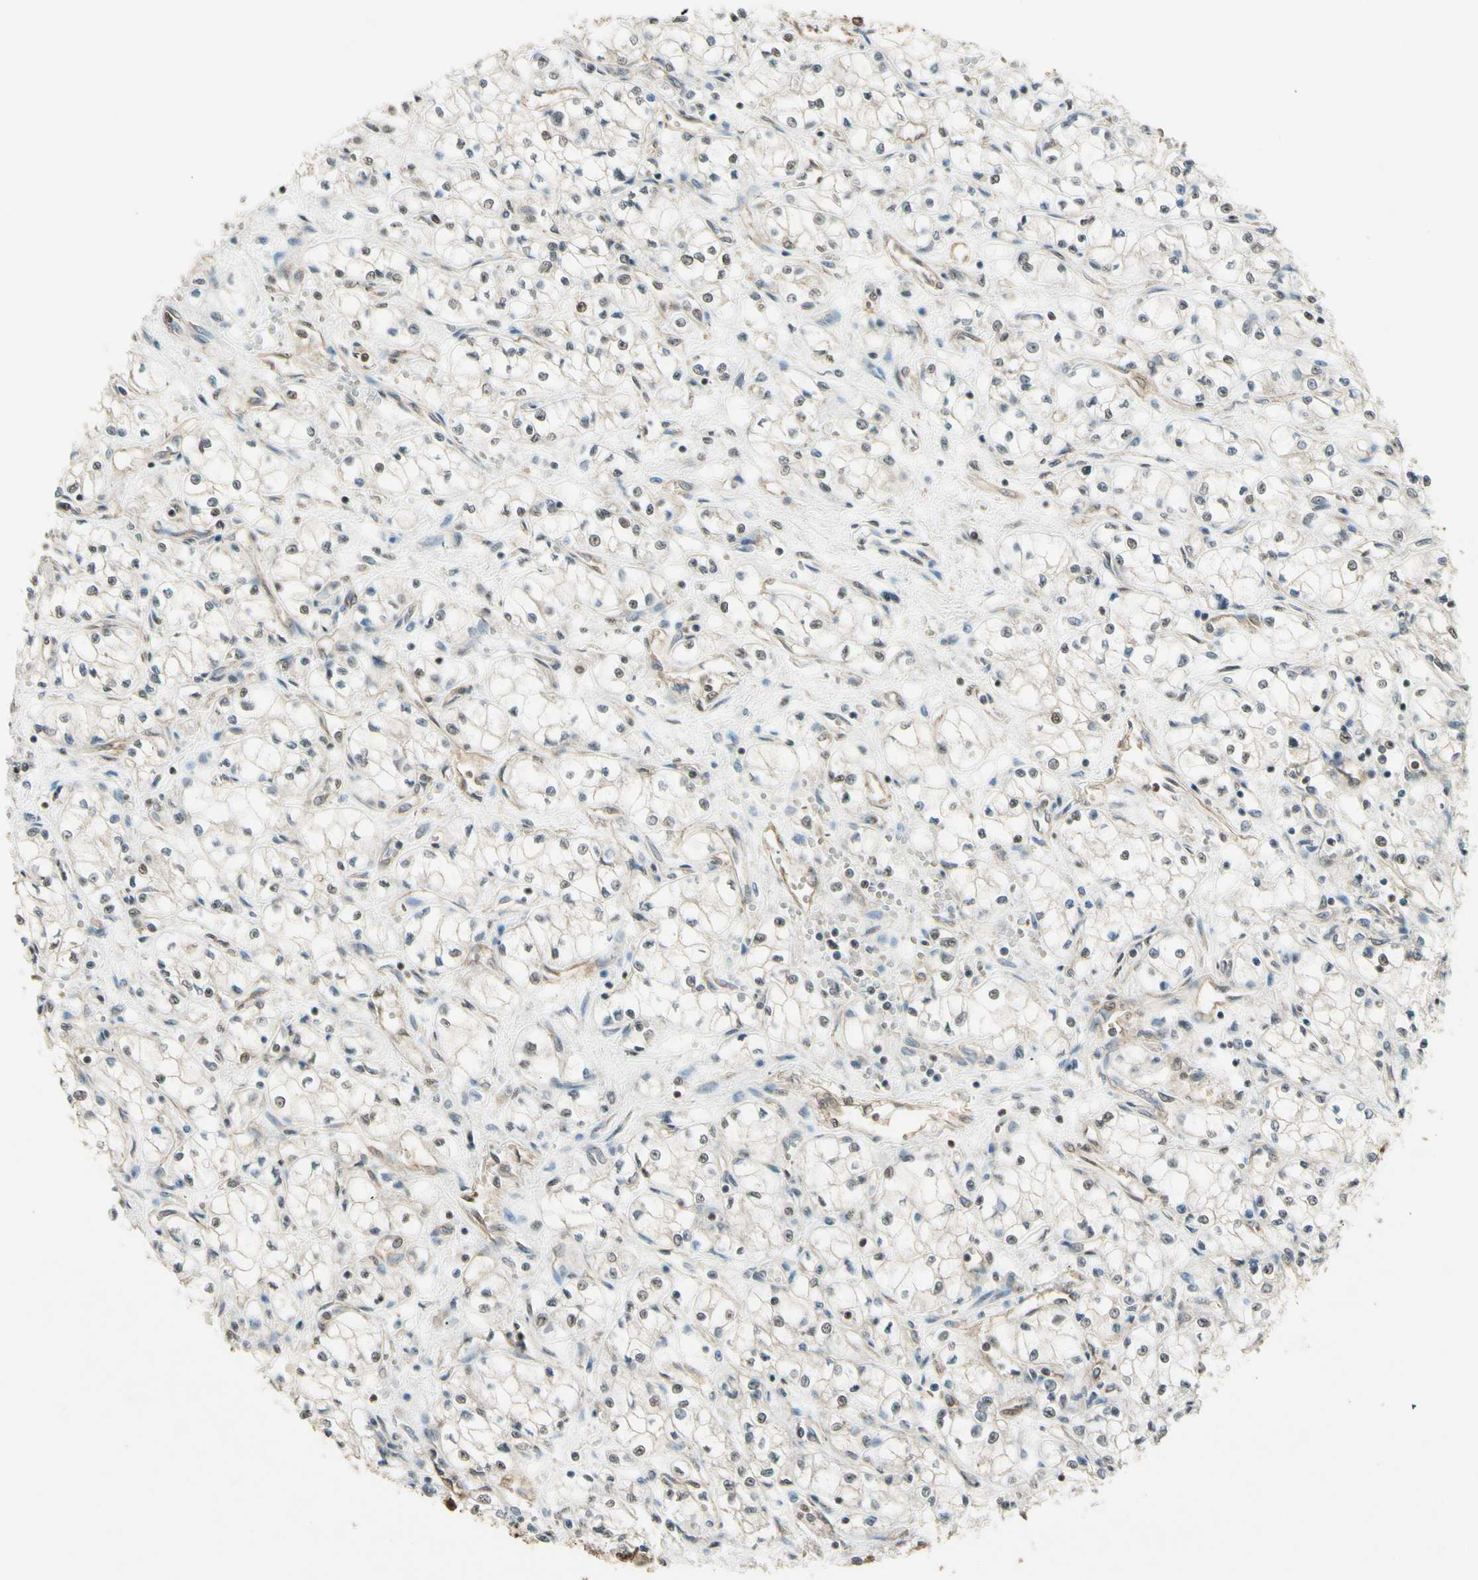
{"staining": {"intensity": "weak", "quantity": "25%-75%", "location": "cytoplasmic/membranous,nuclear"}, "tissue": "renal cancer", "cell_type": "Tumor cells", "image_type": "cancer", "snomed": [{"axis": "morphology", "description": "Normal tissue, NOS"}, {"axis": "morphology", "description": "Adenocarcinoma, NOS"}, {"axis": "topography", "description": "Kidney"}], "caption": "This histopathology image shows immunohistochemistry (IHC) staining of human renal cancer (adenocarcinoma), with low weak cytoplasmic/membranous and nuclear staining in approximately 25%-75% of tumor cells.", "gene": "MCPH1", "patient": {"sex": "male", "age": 59}}